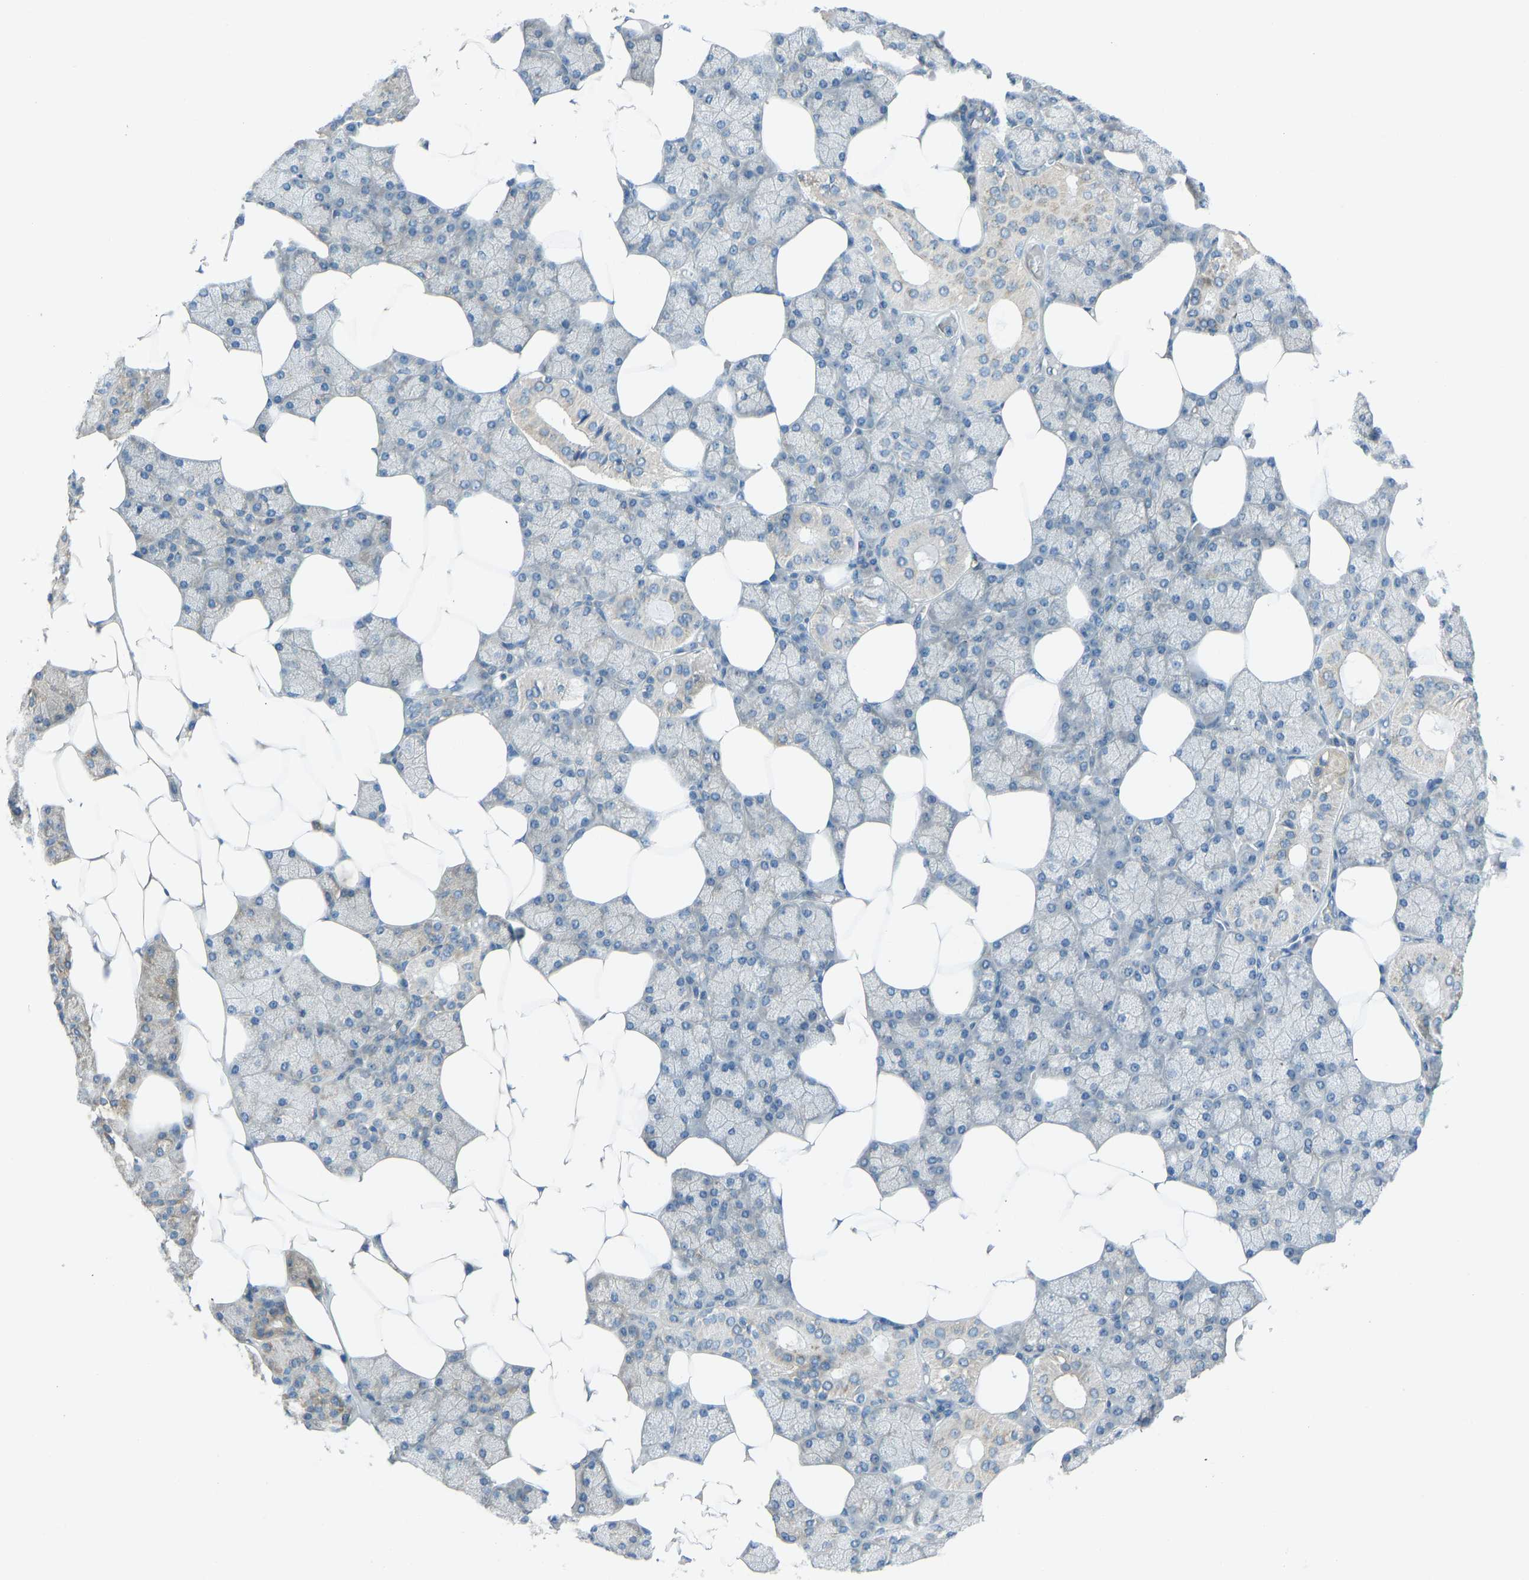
{"staining": {"intensity": "moderate", "quantity": "25%-75%", "location": "cytoplasmic/membranous"}, "tissue": "salivary gland", "cell_type": "Glandular cells", "image_type": "normal", "snomed": [{"axis": "morphology", "description": "Normal tissue, NOS"}, {"axis": "topography", "description": "Salivary gland"}], "caption": "The photomicrograph reveals a brown stain indicating the presence of a protein in the cytoplasmic/membranous of glandular cells in salivary gland. Ihc stains the protein in brown and the nuclei are stained blue.", "gene": "STAU2", "patient": {"sex": "male", "age": 62}}